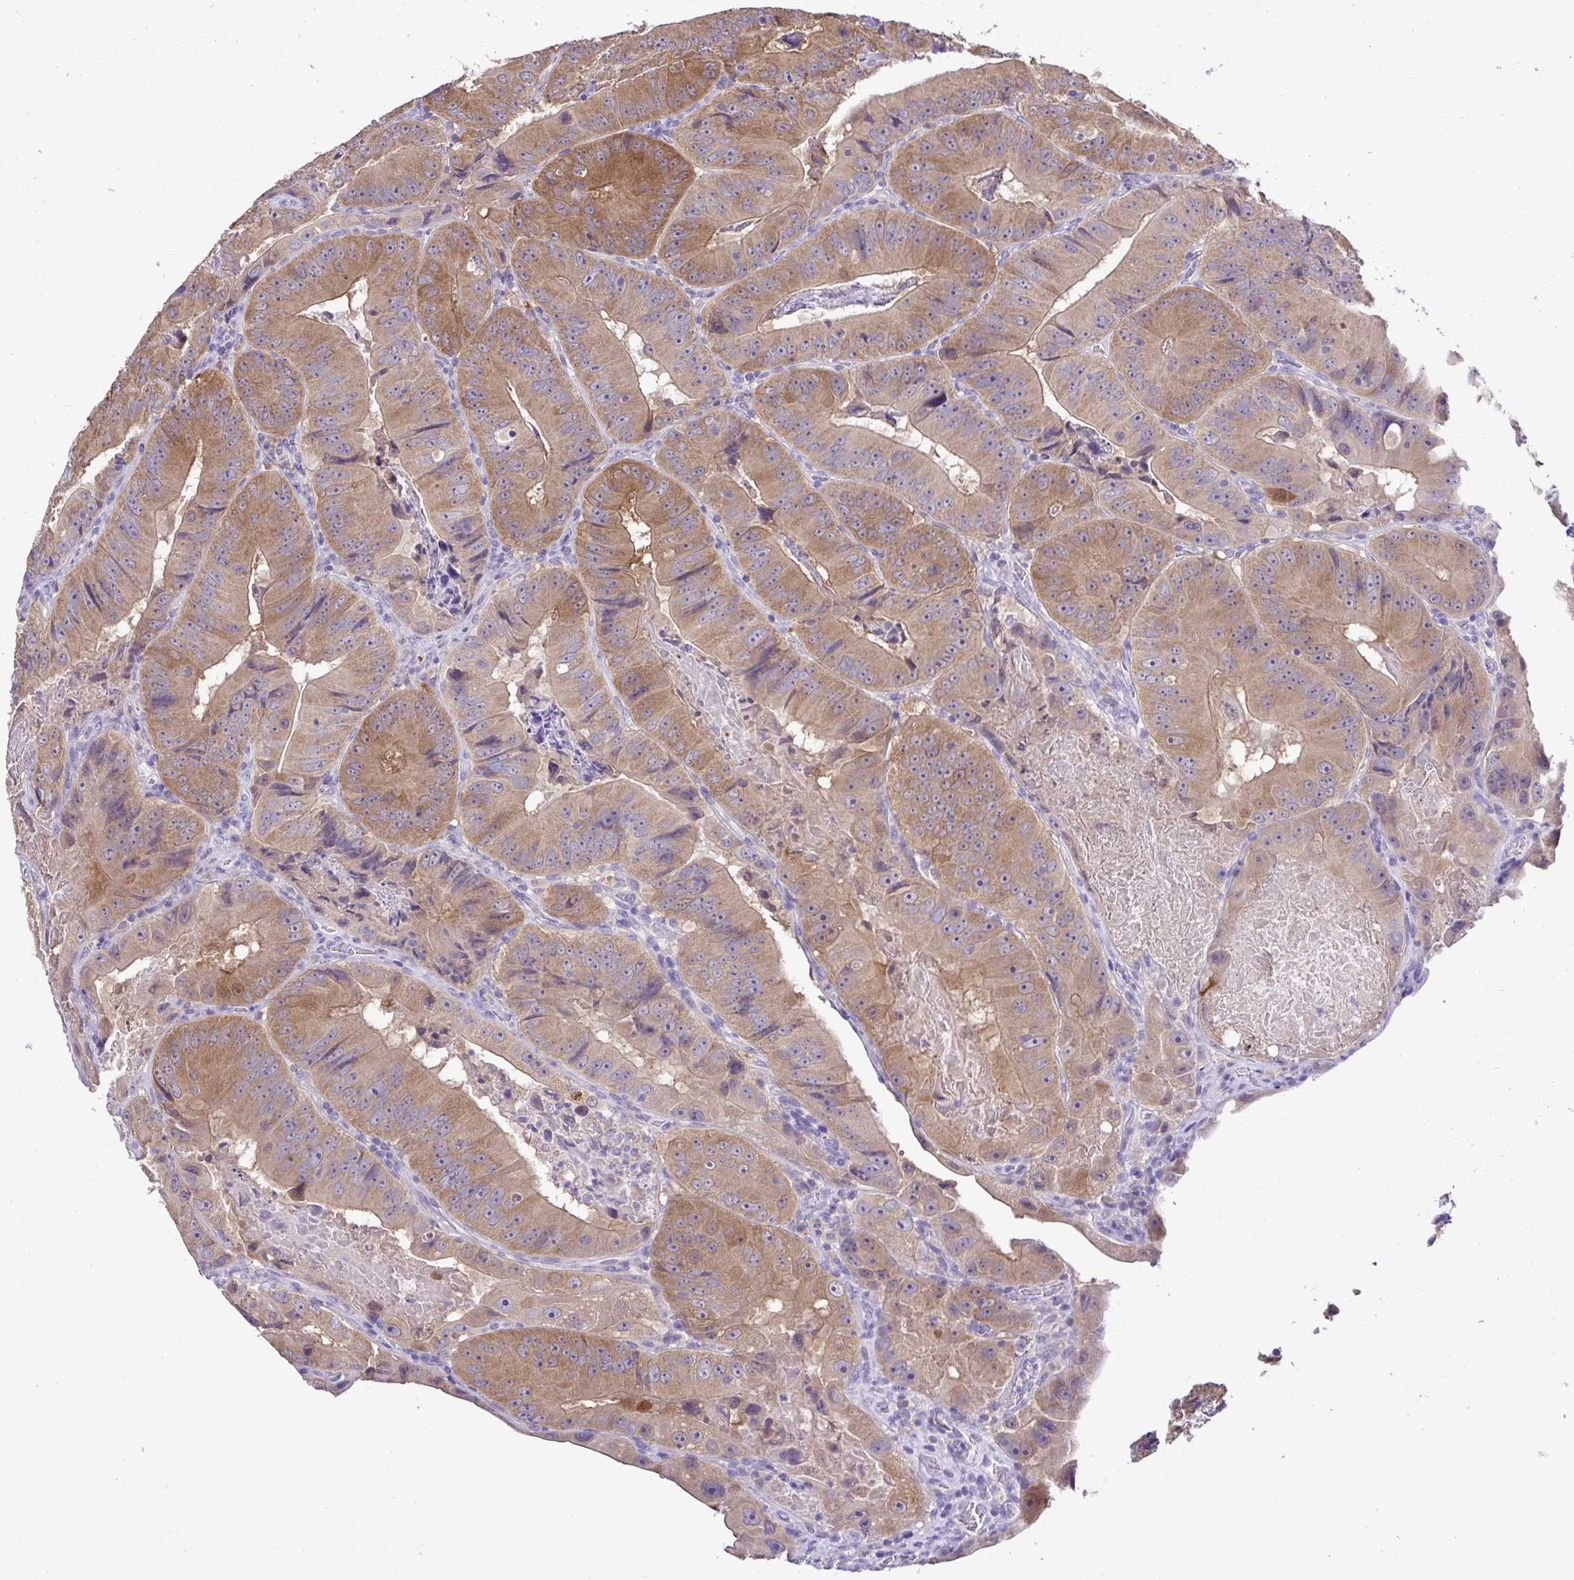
{"staining": {"intensity": "moderate", "quantity": ">75%", "location": "cytoplasmic/membranous"}, "tissue": "colorectal cancer", "cell_type": "Tumor cells", "image_type": "cancer", "snomed": [{"axis": "morphology", "description": "Adenocarcinoma, NOS"}, {"axis": "topography", "description": "Colon"}], "caption": "Immunohistochemical staining of colorectal cancer reveals medium levels of moderate cytoplasmic/membranous protein positivity in approximately >75% of tumor cells.", "gene": "ST8SIA2", "patient": {"sex": "female", "age": 86}}